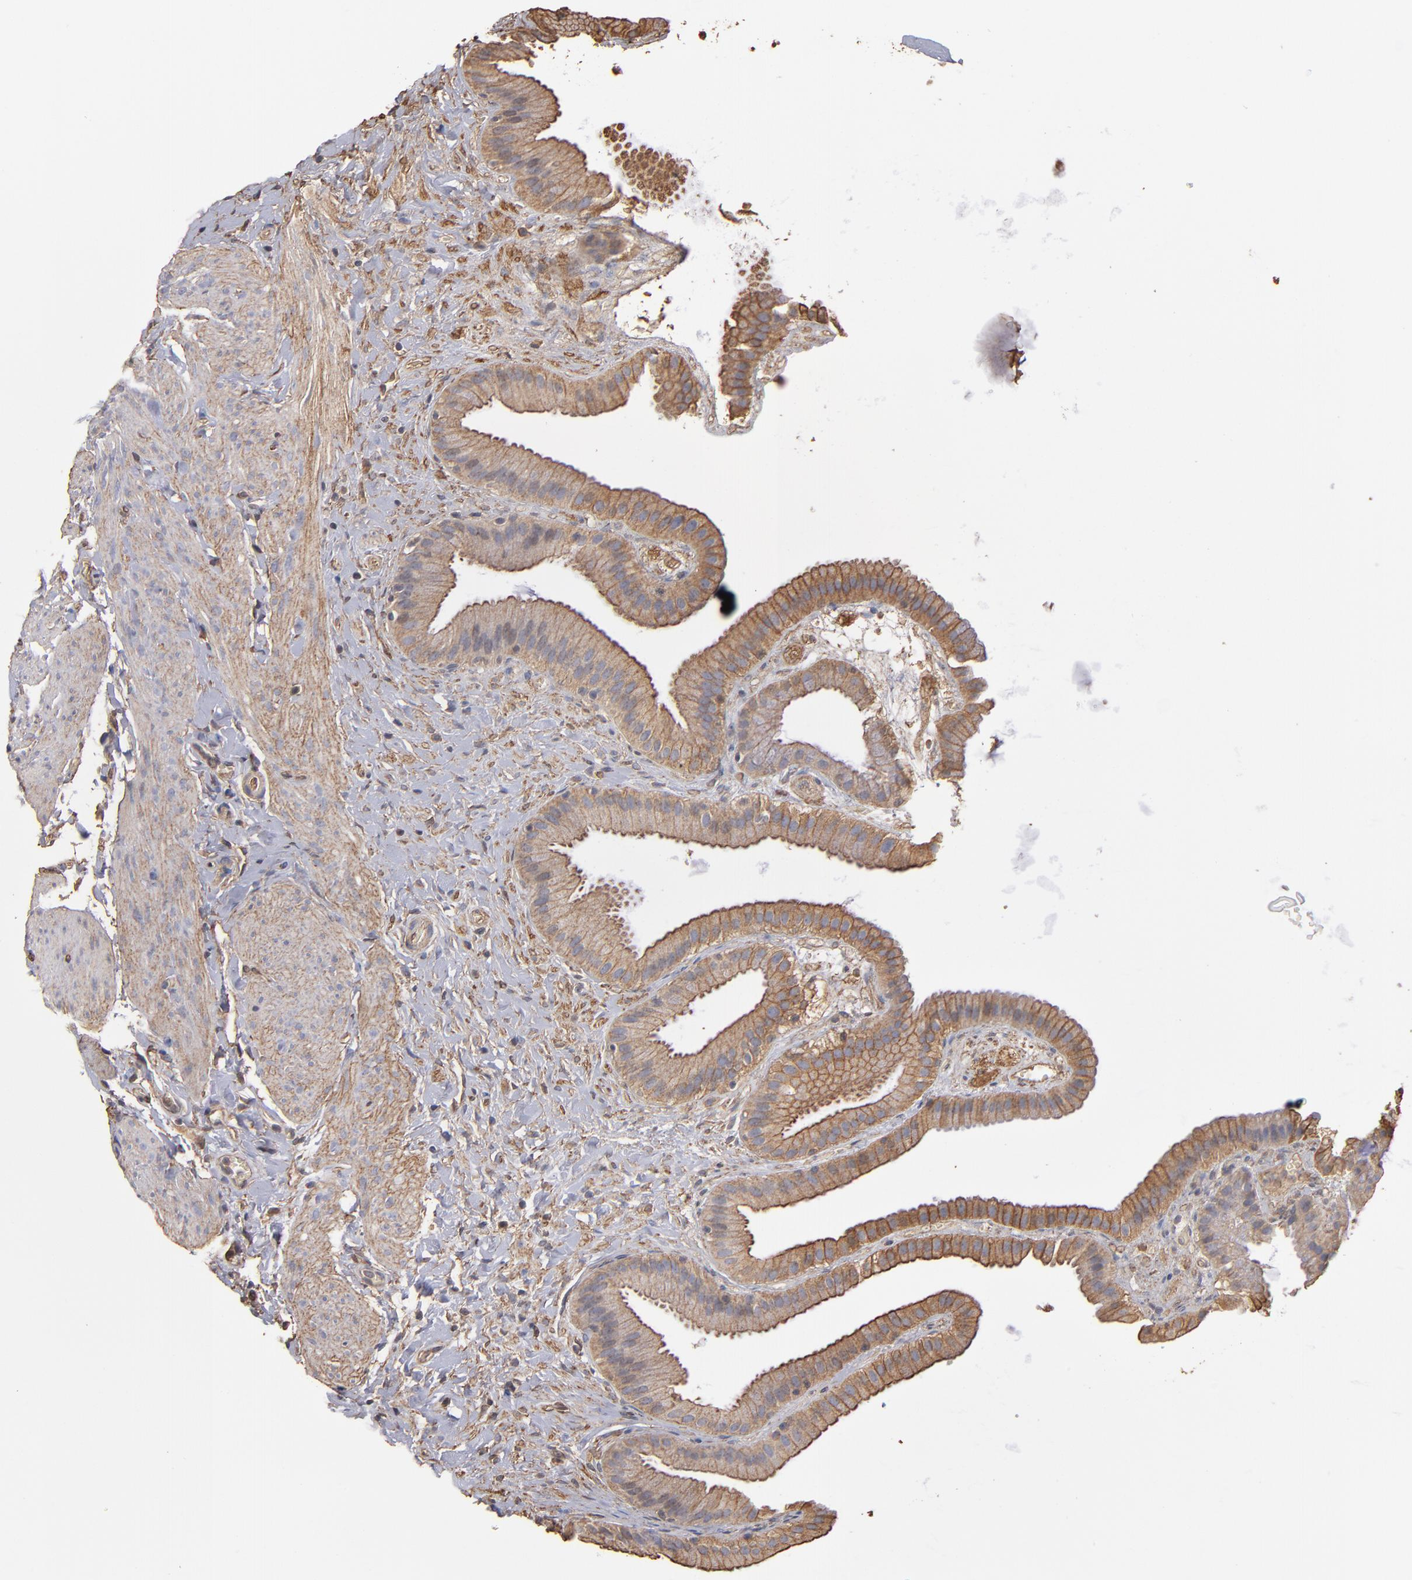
{"staining": {"intensity": "weak", "quantity": ">75%", "location": "cytoplasmic/membranous"}, "tissue": "gallbladder", "cell_type": "Glandular cells", "image_type": "normal", "snomed": [{"axis": "morphology", "description": "Normal tissue, NOS"}, {"axis": "topography", "description": "Gallbladder"}], "caption": "Glandular cells show weak cytoplasmic/membranous staining in about >75% of cells in unremarkable gallbladder. The protein is shown in brown color, while the nuclei are stained blue.", "gene": "DMD", "patient": {"sex": "female", "age": 63}}